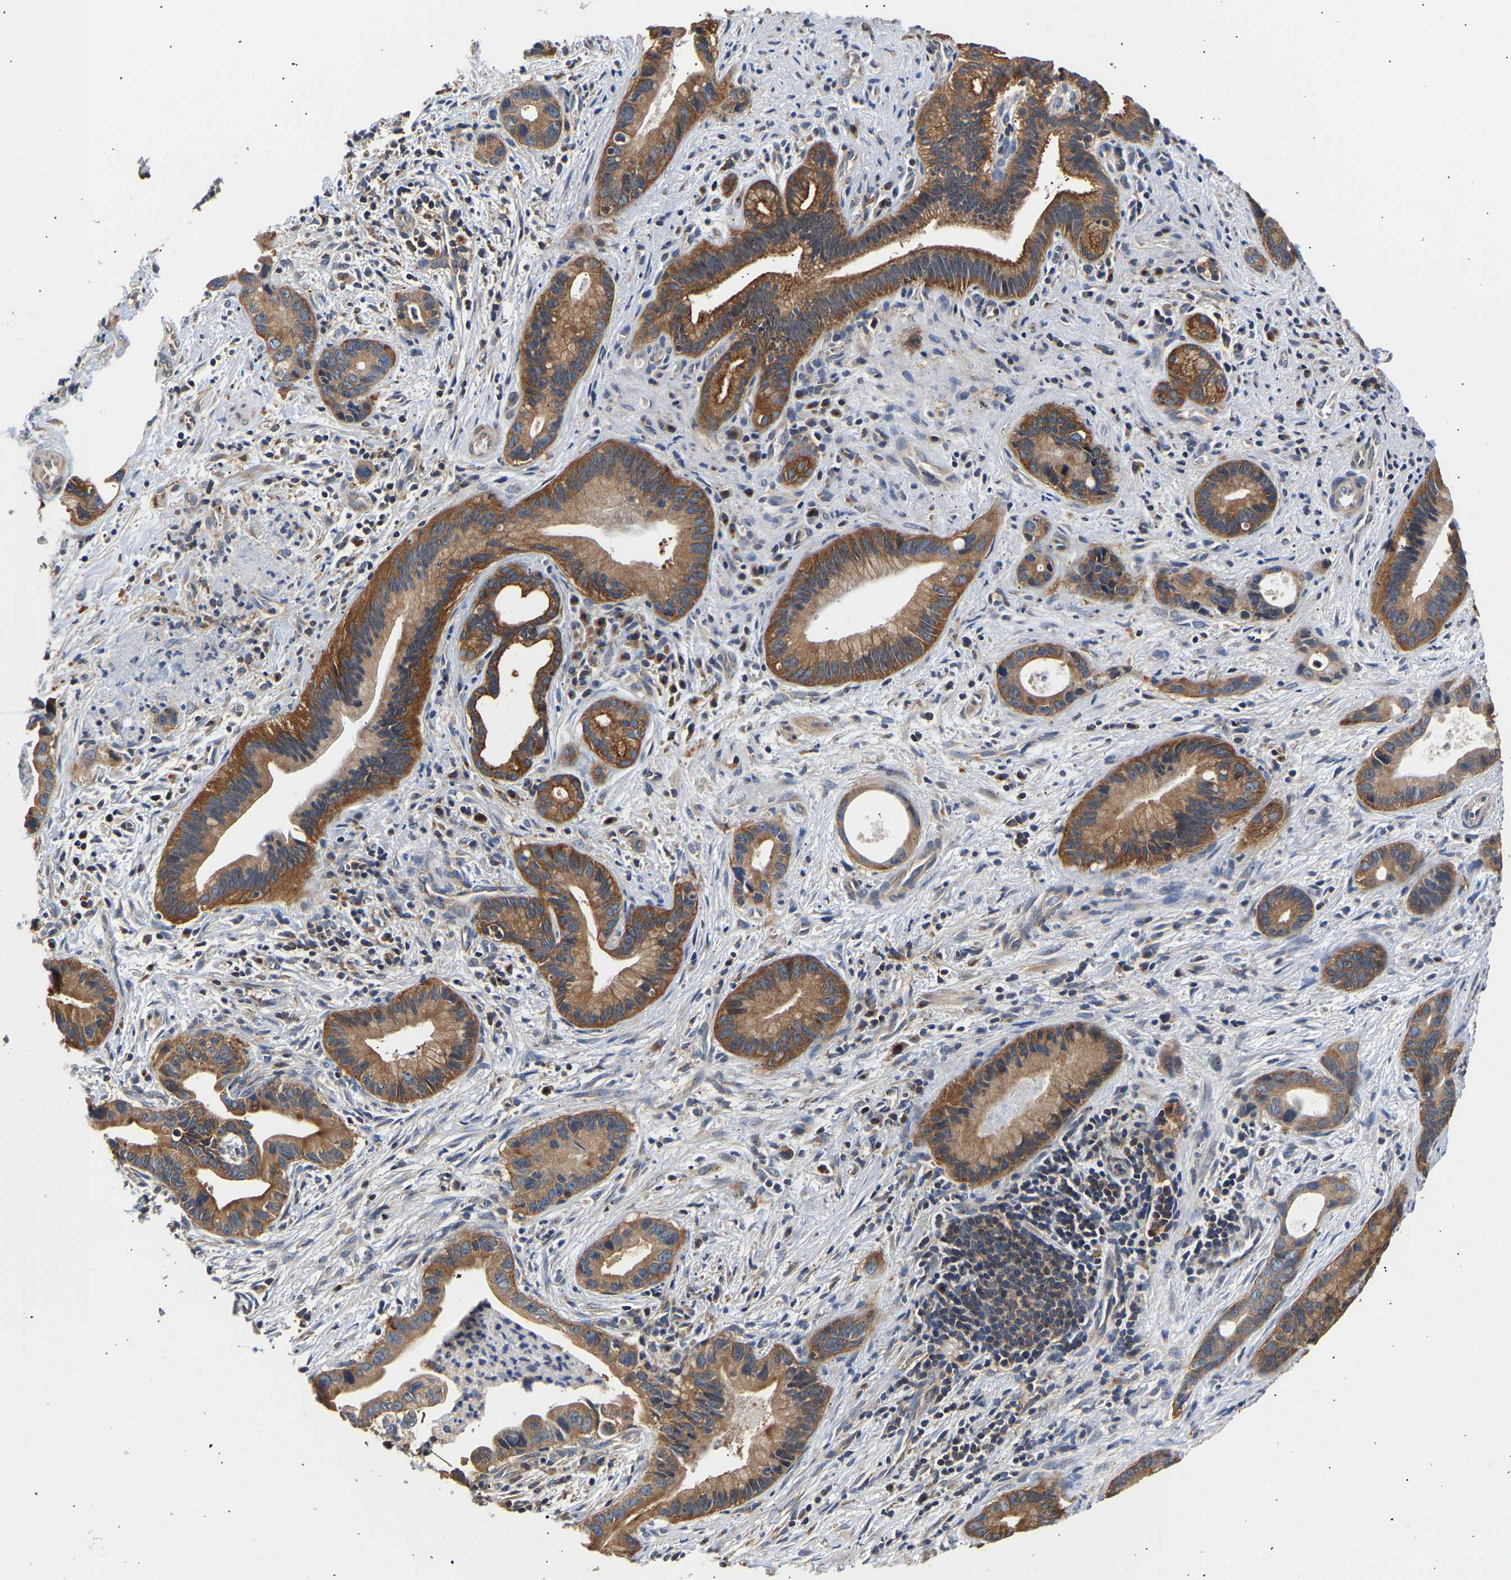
{"staining": {"intensity": "moderate", "quantity": ">75%", "location": "cytoplasmic/membranous"}, "tissue": "liver cancer", "cell_type": "Tumor cells", "image_type": "cancer", "snomed": [{"axis": "morphology", "description": "Cholangiocarcinoma"}, {"axis": "topography", "description": "Liver"}], "caption": "High-magnification brightfield microscopy of cholangiocarcinoma (liver) stained with DAB (3,3'-diaminobenzidine) (brown) and counterstained with hematoxylin (blue). tumor cells exhibit moderate cytoplasmic/membranous expression is seen in about>75% of cells.", "gene": "LRBA", "patient": {"sex": "female", "age": 55}}